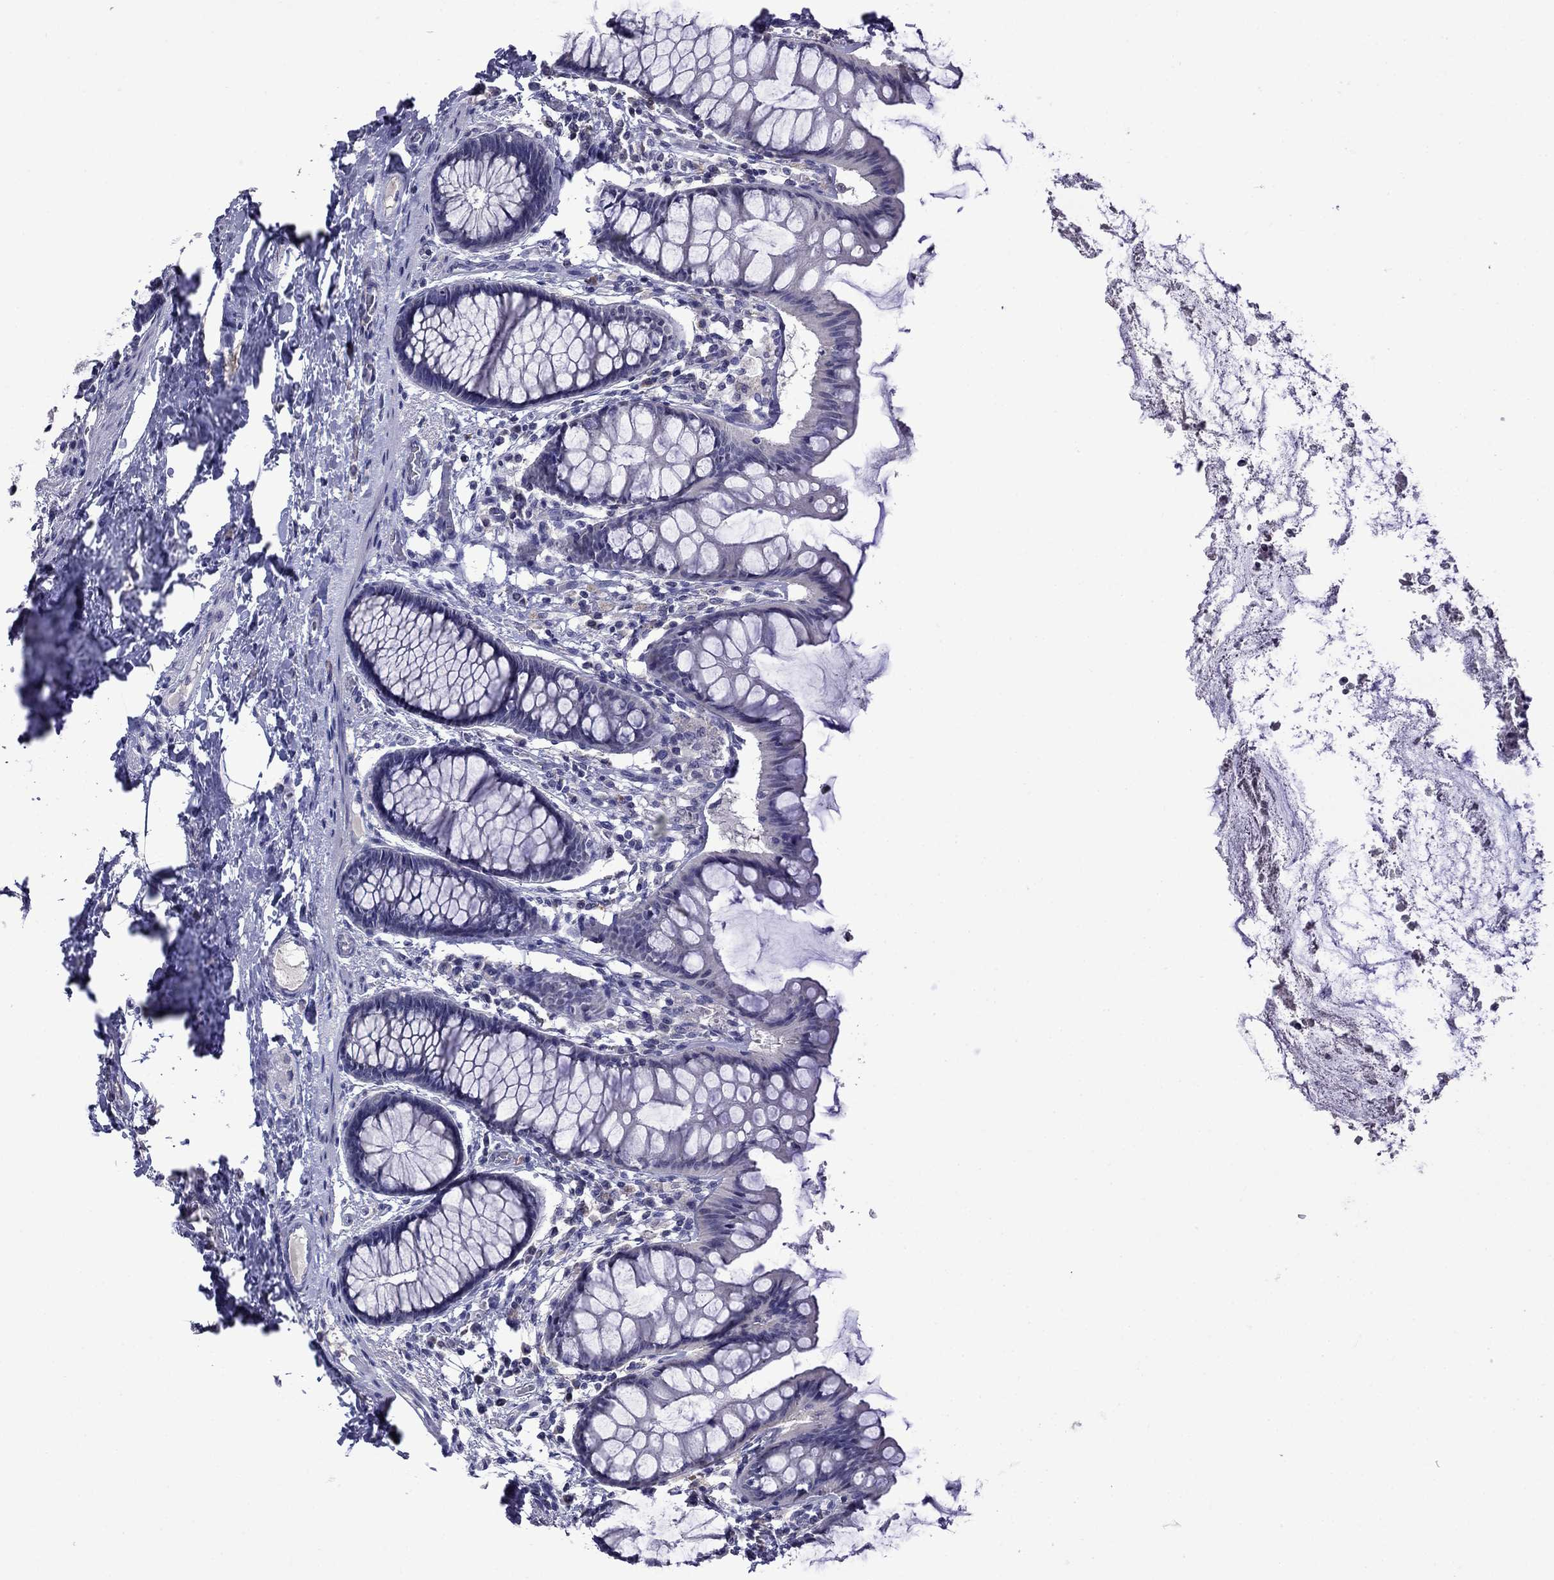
{"staining": {"intensity": "negative", "quantity": "none", "location": "none"}, "tissue": "colon", "cell_type": "Endothelial cells", "image_type": "normal", "snomed": [{"axis": "morphology", "description": "Normal tissue, NOS"}, {"axis": "topography", "description": "Colon"}], "caption": "The photomicrograph reveals no staining of endothelial cells in normal colon. The staining is performed using DAB brown chromogen with nuclei counter-stained in using hematoxylin.", "gene": "STAR", "patient": {"sex": "female", "age": 65}}